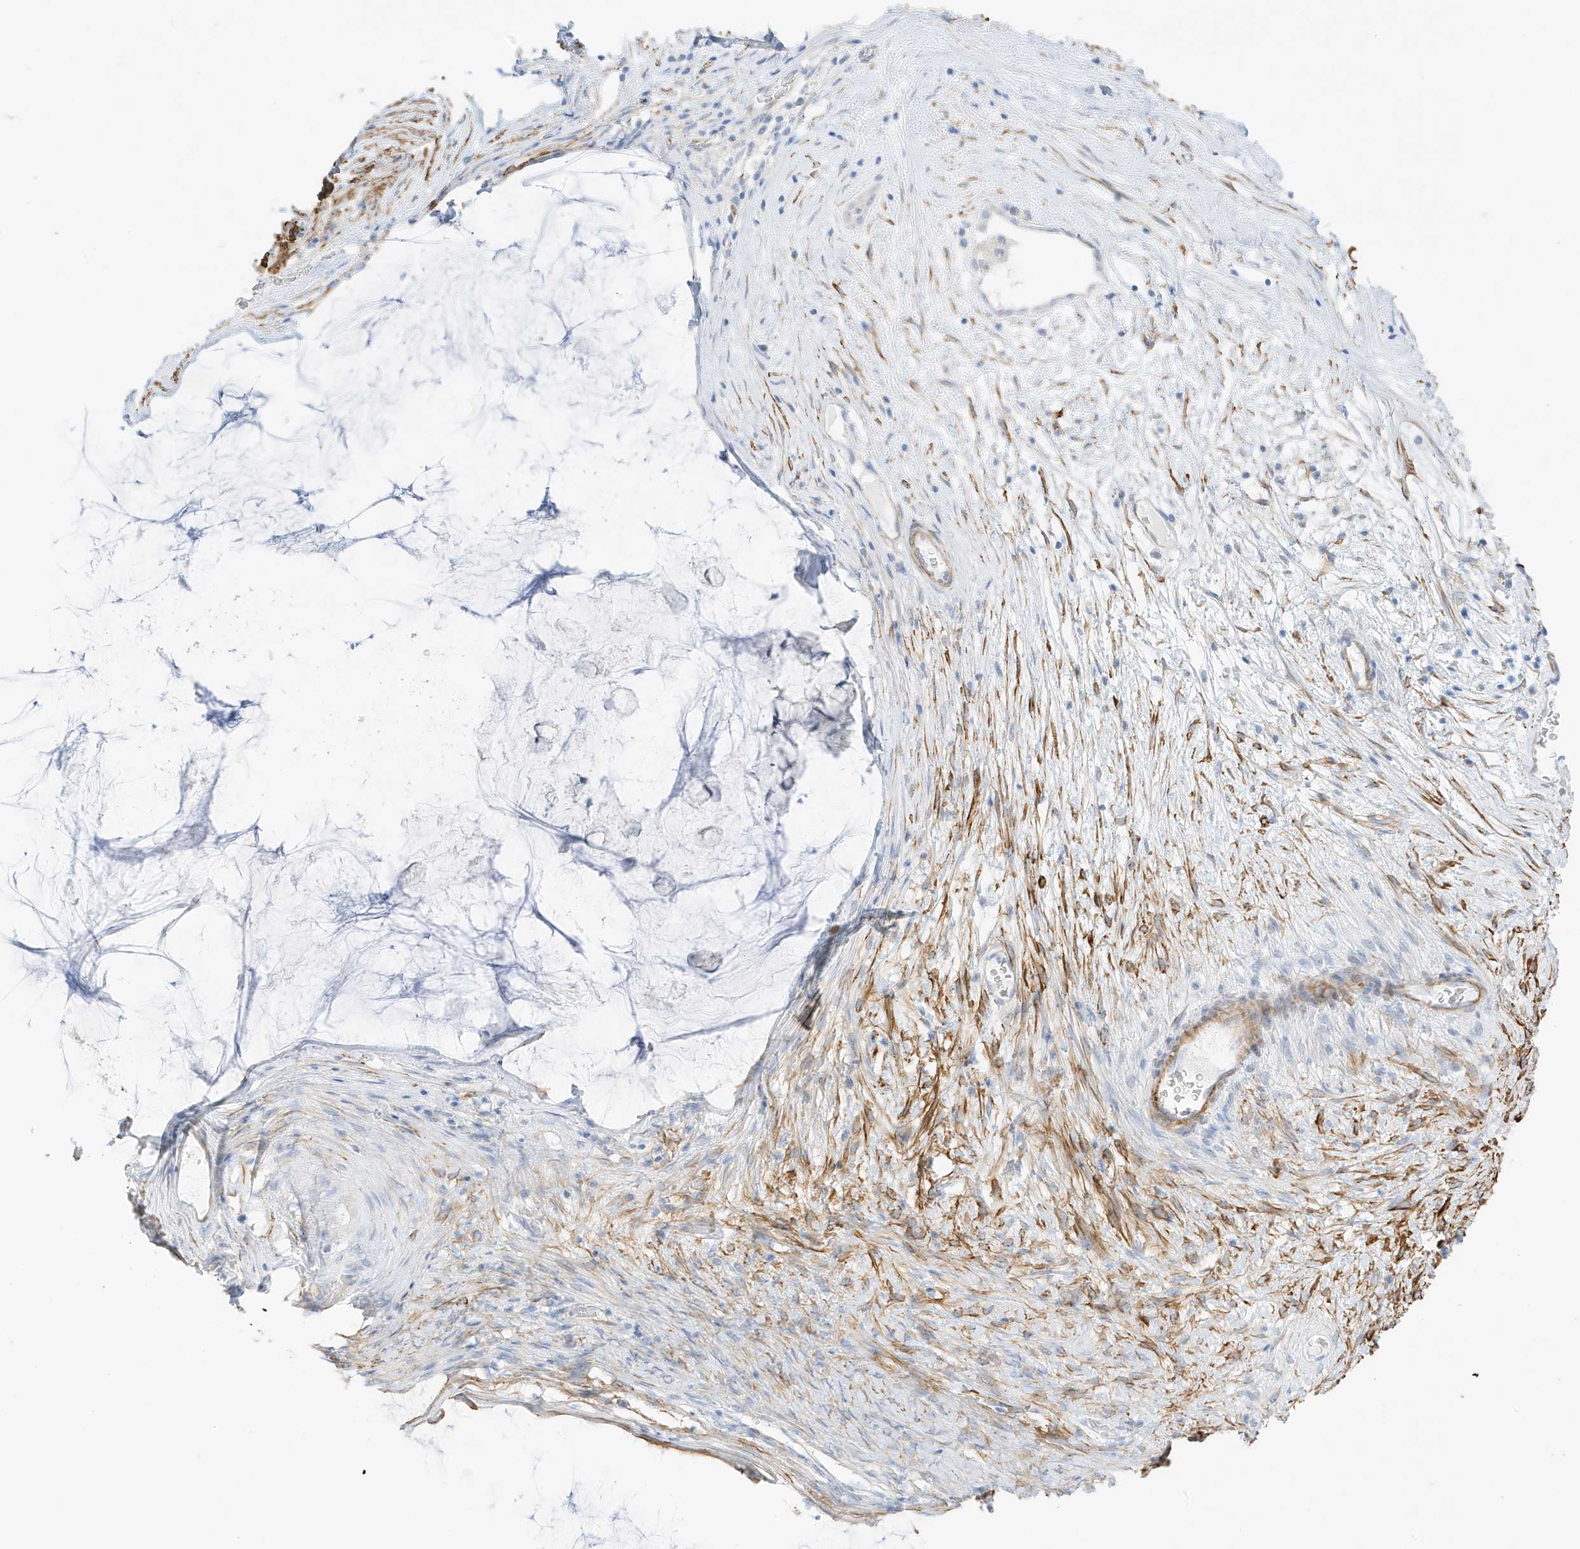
{"staining": {"intensity": "negative", "quantity": "none", "location": "none"}, "tissue": "ovarian cancer", "cell_type": "Tumor cells", "image_type": "cancer", "snomed": [{"axis": "morphology", "description": "Cystadenocarcinoma, mucinous, NOS"}, {"axis": "topography", "description": "Ovary"}], "caption": "Immunohistochemical staining of mucinous cystadenocarcinoma (ovarian) exhibits no significant expression in tumor cells. (DAB immunohistochemistry visualized using brightfield microscopy, high magnification).", "gene": "SLC22A13", "patient": {"sex": "female", "age": 42}}